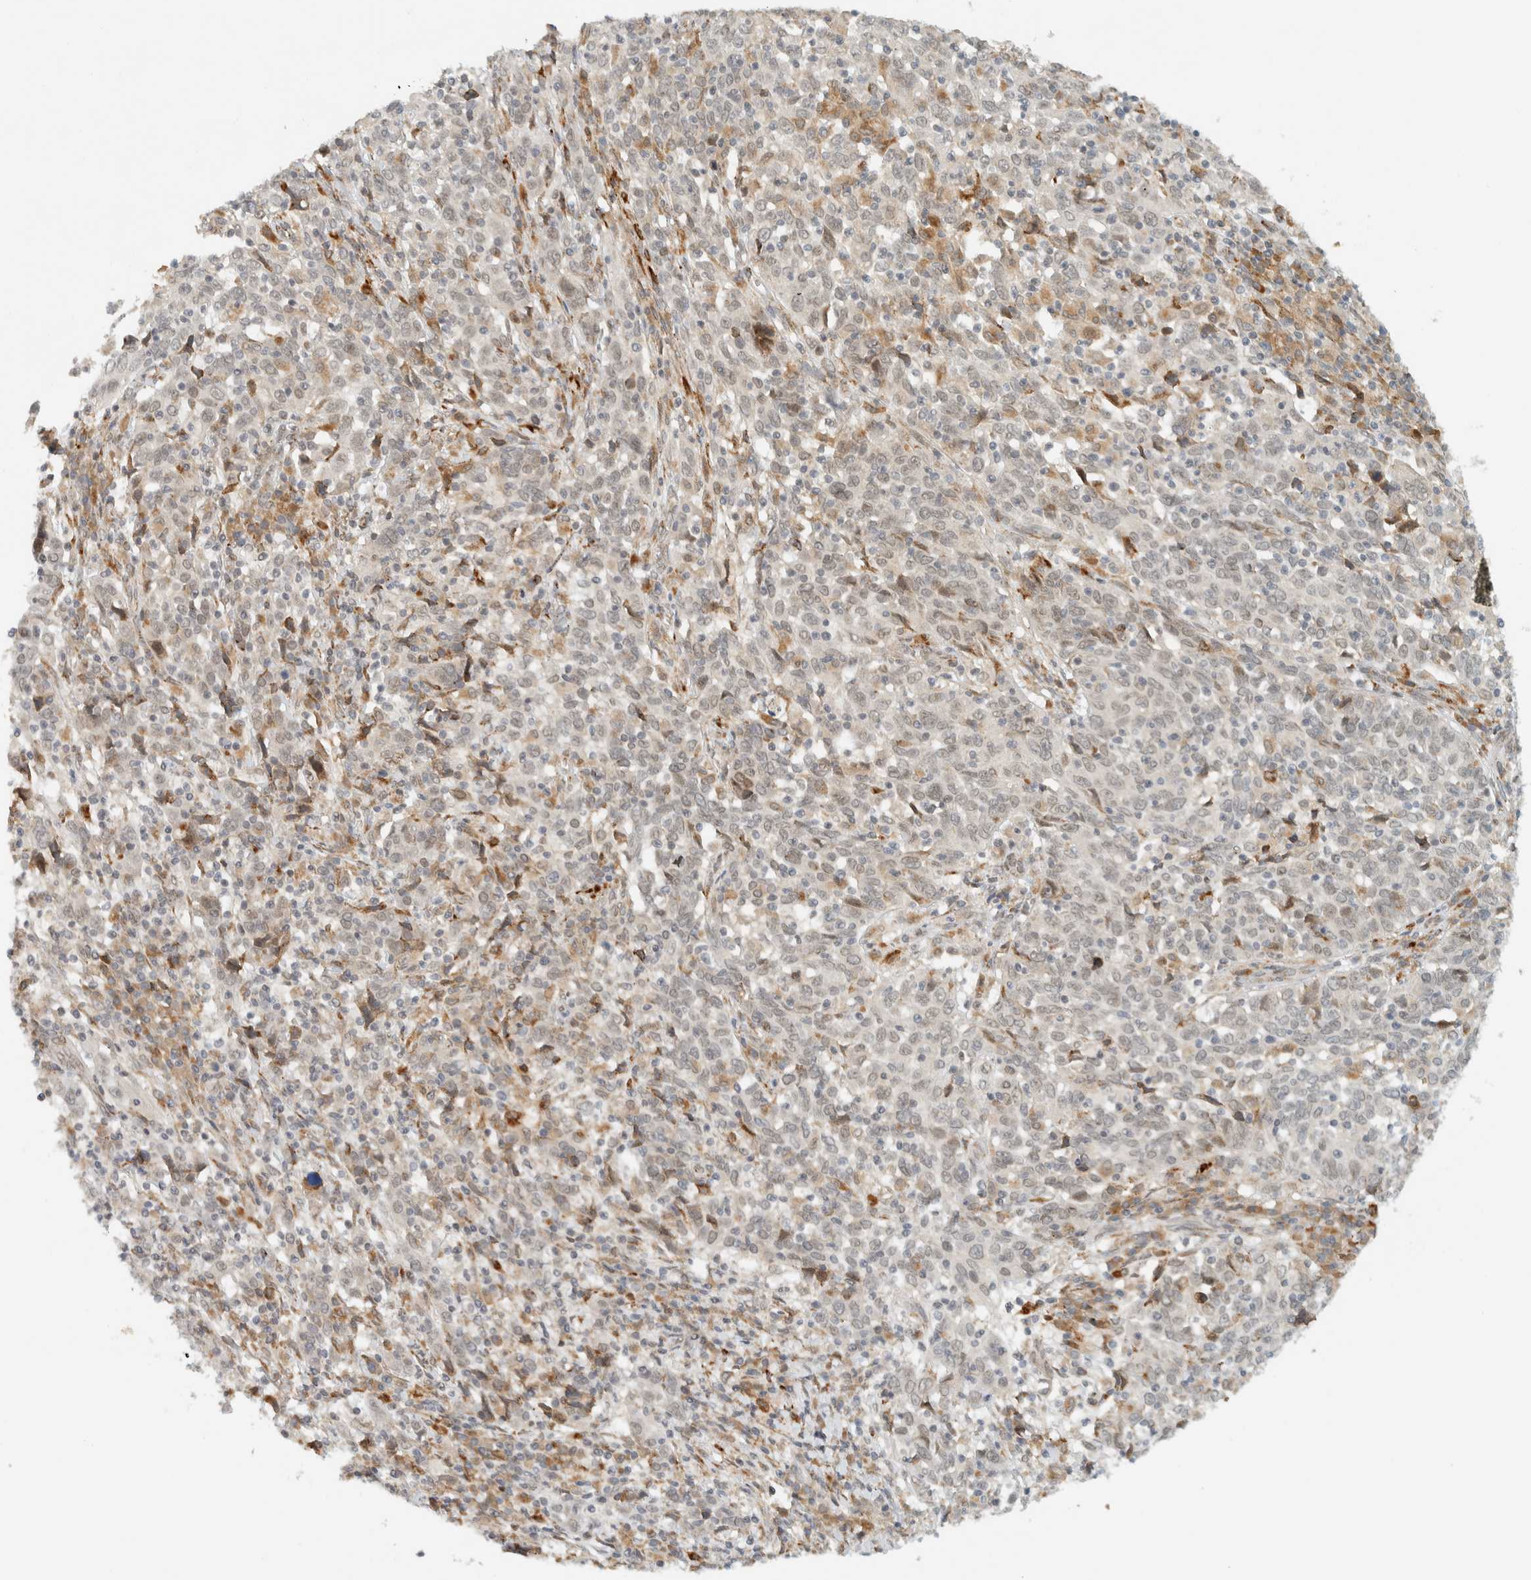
{"staining": {"intensity": "negative", "quantity": "none", "location": "none"}, "tissue": "cervical cancer", "cell_type": "Tumor cells", "image_type": "cancer", "snomed": [{"axis": "morphology", "description": "Squamous cell carcinoma, NOS"}, {"axis": "topography", "description": "Cervix"}], "caption": "The immunohistochemistry image has no significant staining in tumor cells of squamous cell carcinoma (cervical) tissue. (DAB IHC, high magnification).", "gene": "ITPRID1", "patient": {"sex": "female", "age": 46}}